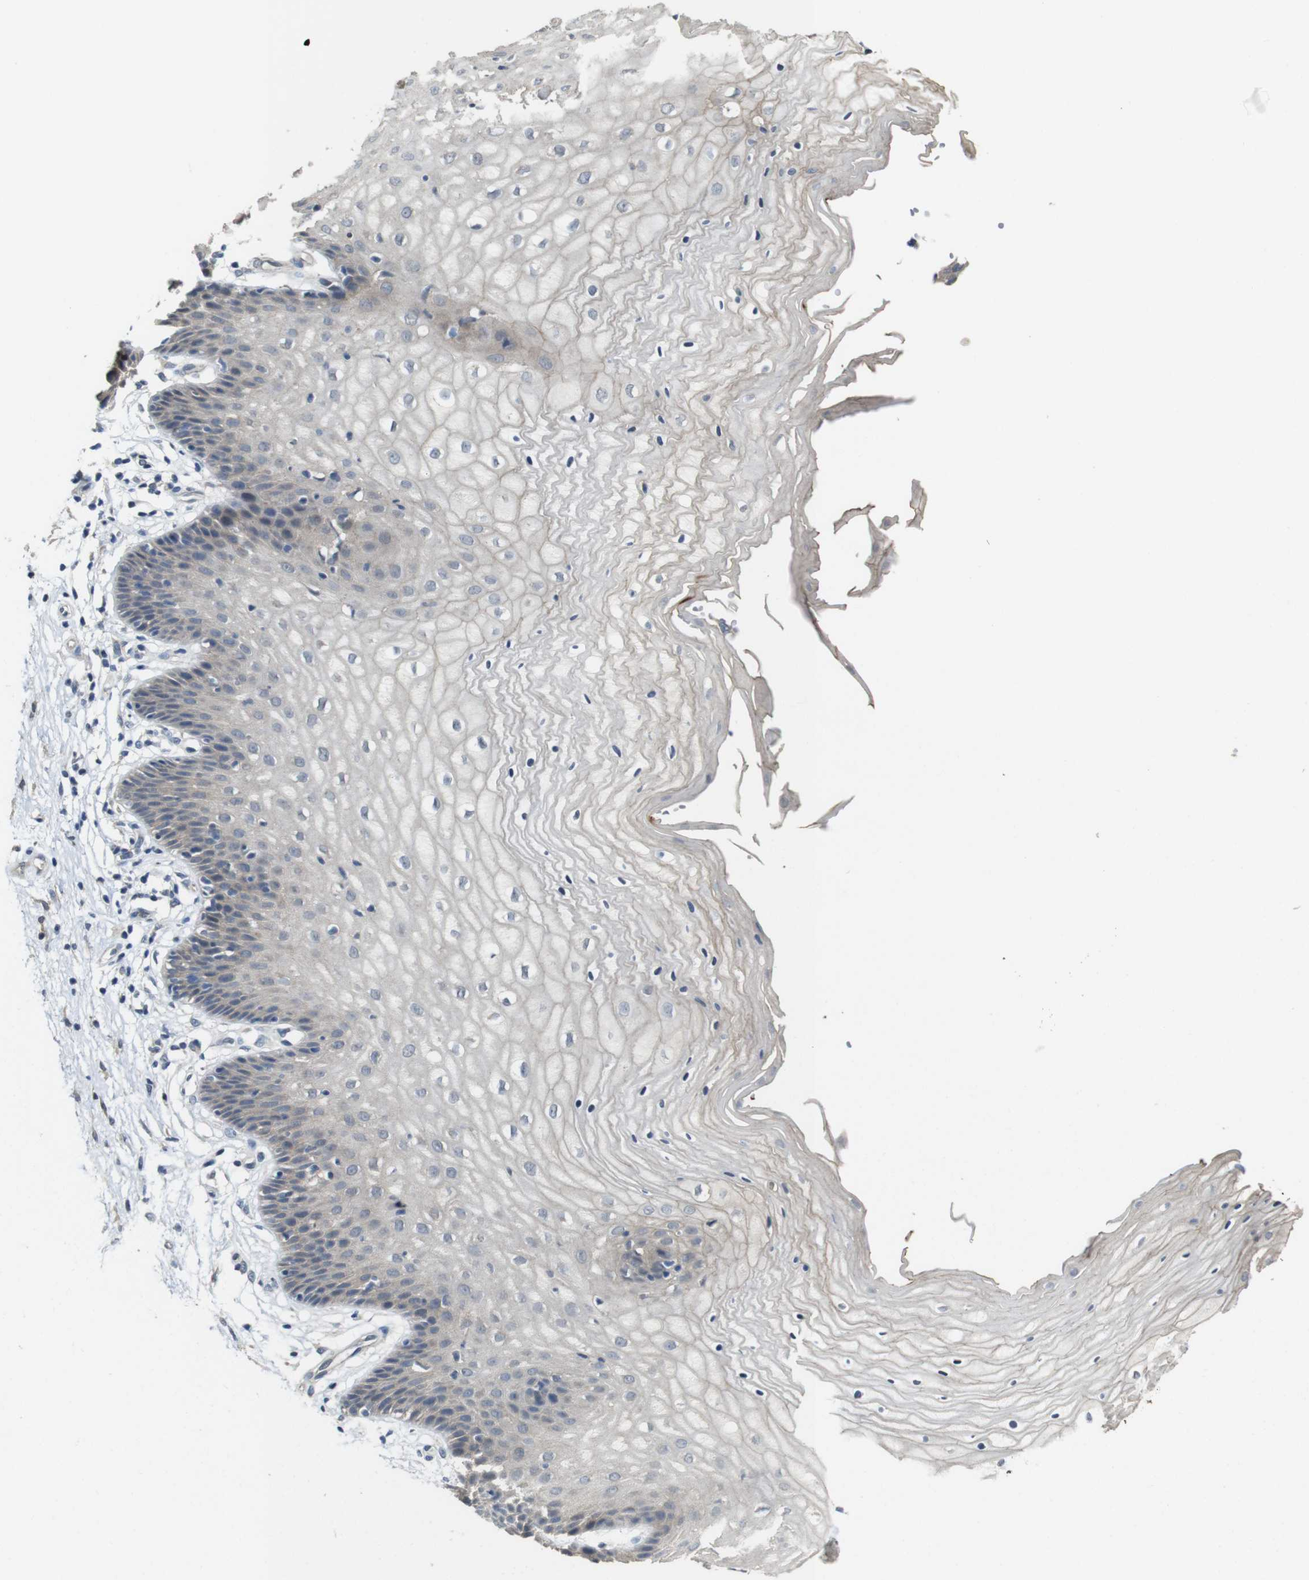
{"staining": {"intensity": "negative", "quantity": "none", "location": "none"}, "tissue": "vagina", "cell_type": "Squamous epithelial cells", "image_type": "normal", "snomed": [{"axis": "morphology", "description": "Normal tissue, NOS"}, {"axis": "topography", "description": "Vagina"}], "caption": "Squamous epithelial cells show no significant protein expression in benign vagina. (DAB (3,3'-diaminobenzidine) IHC, high magnification).", "gene": "CDC34", "patient": {"sex": "female", "age": 34}}